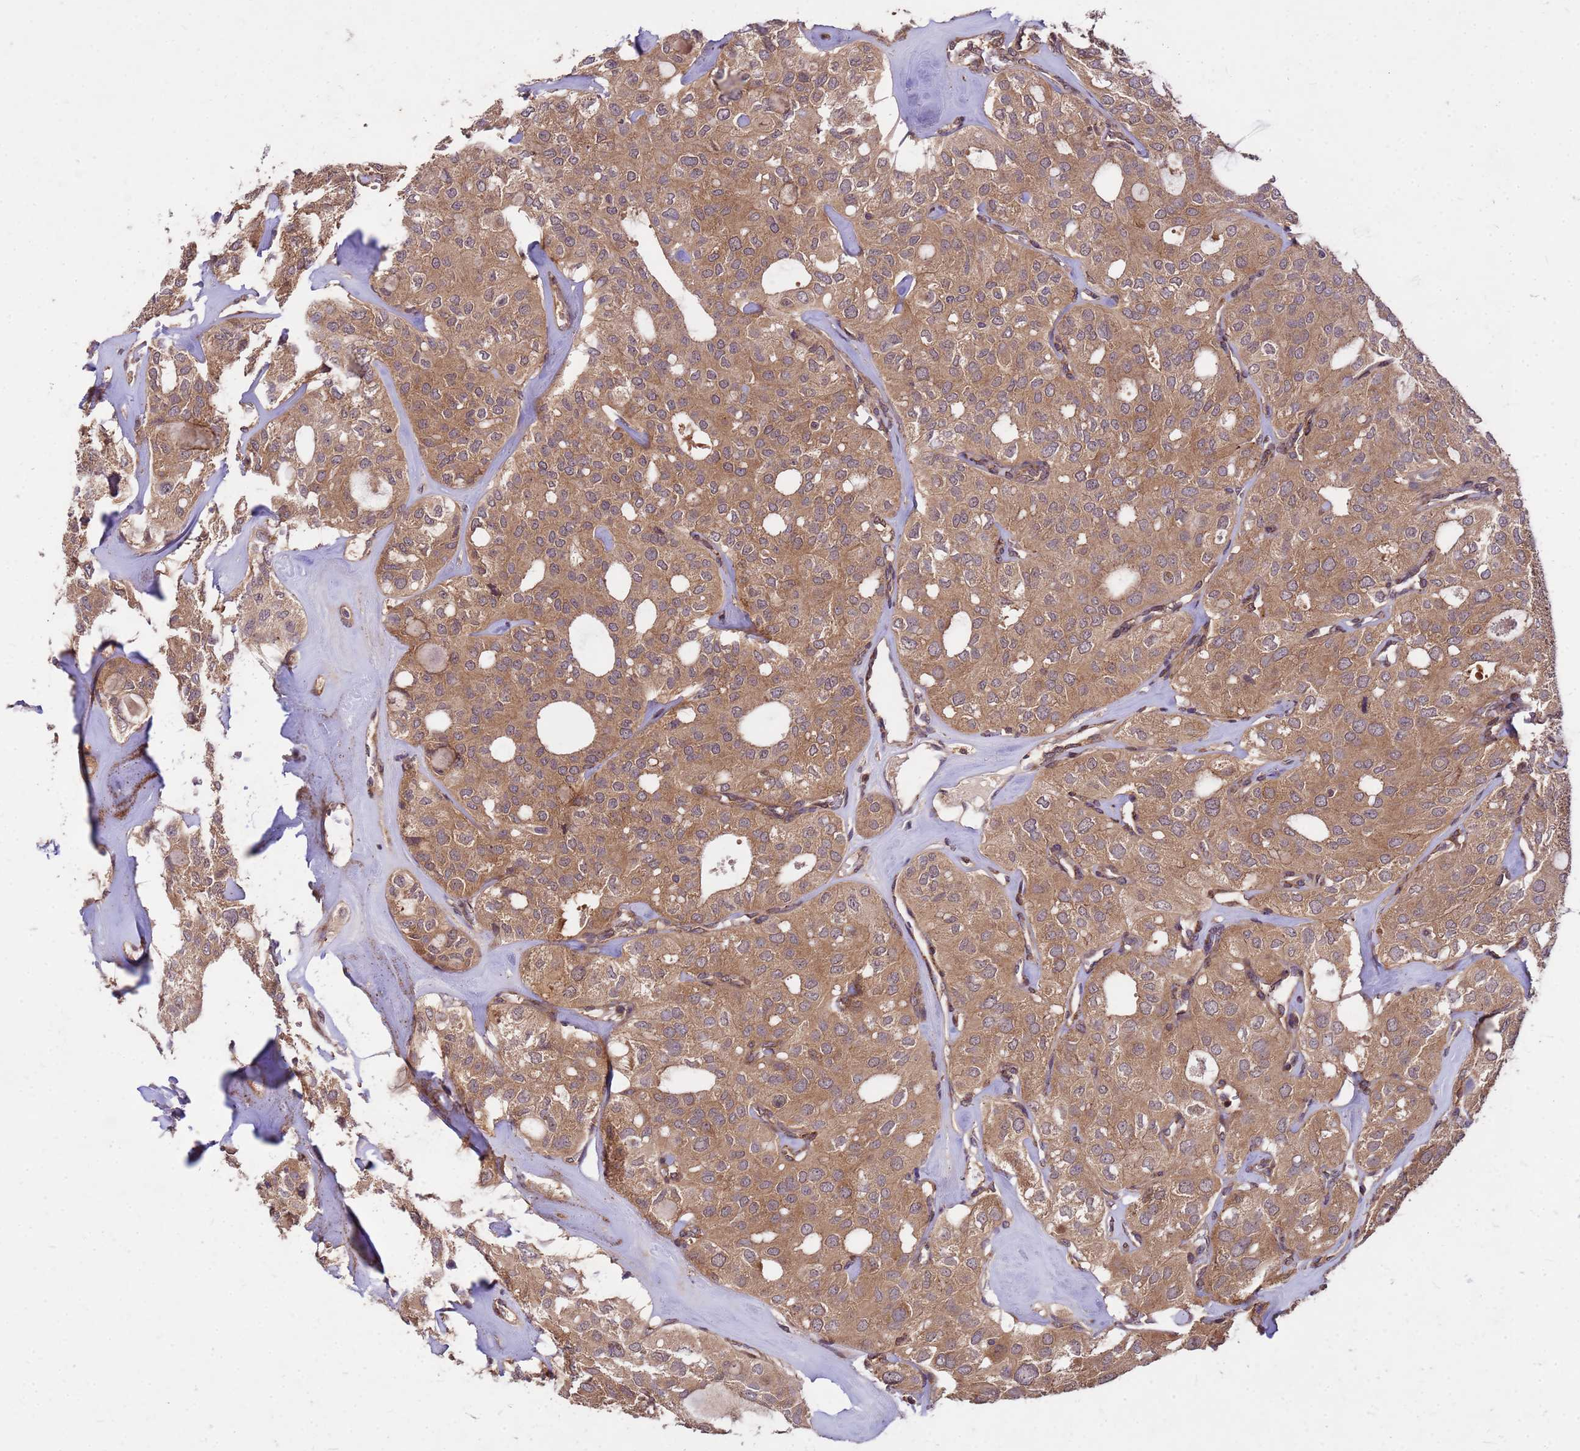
{"staining": {"intensity": "moderate", "quantity": ">75%", "location": "cytoplasmic/membranous"}, "tissue": "thyroid cancer", "cell_type": "Tumor cells", "image_type": "cancer", "snomed": [{"axis": "morphology", "description": "Follicular adenoma carcinoma, NOS"}, {"axis": "topography", "description": "Thyroid gland"}], "caption": "Immunohistochemistry (IHC) photomicrograph of neoplastic tissue: thyroid cancer stained using IHC displays medium levels of moderate protein expression localized specifically in the cytoplasmic/membranous of tumor cells, appearing as a cytoplasmic/membranous brown color.", "gene": "PPP2CB", "patient": {"sex": "male", "age": 75}}